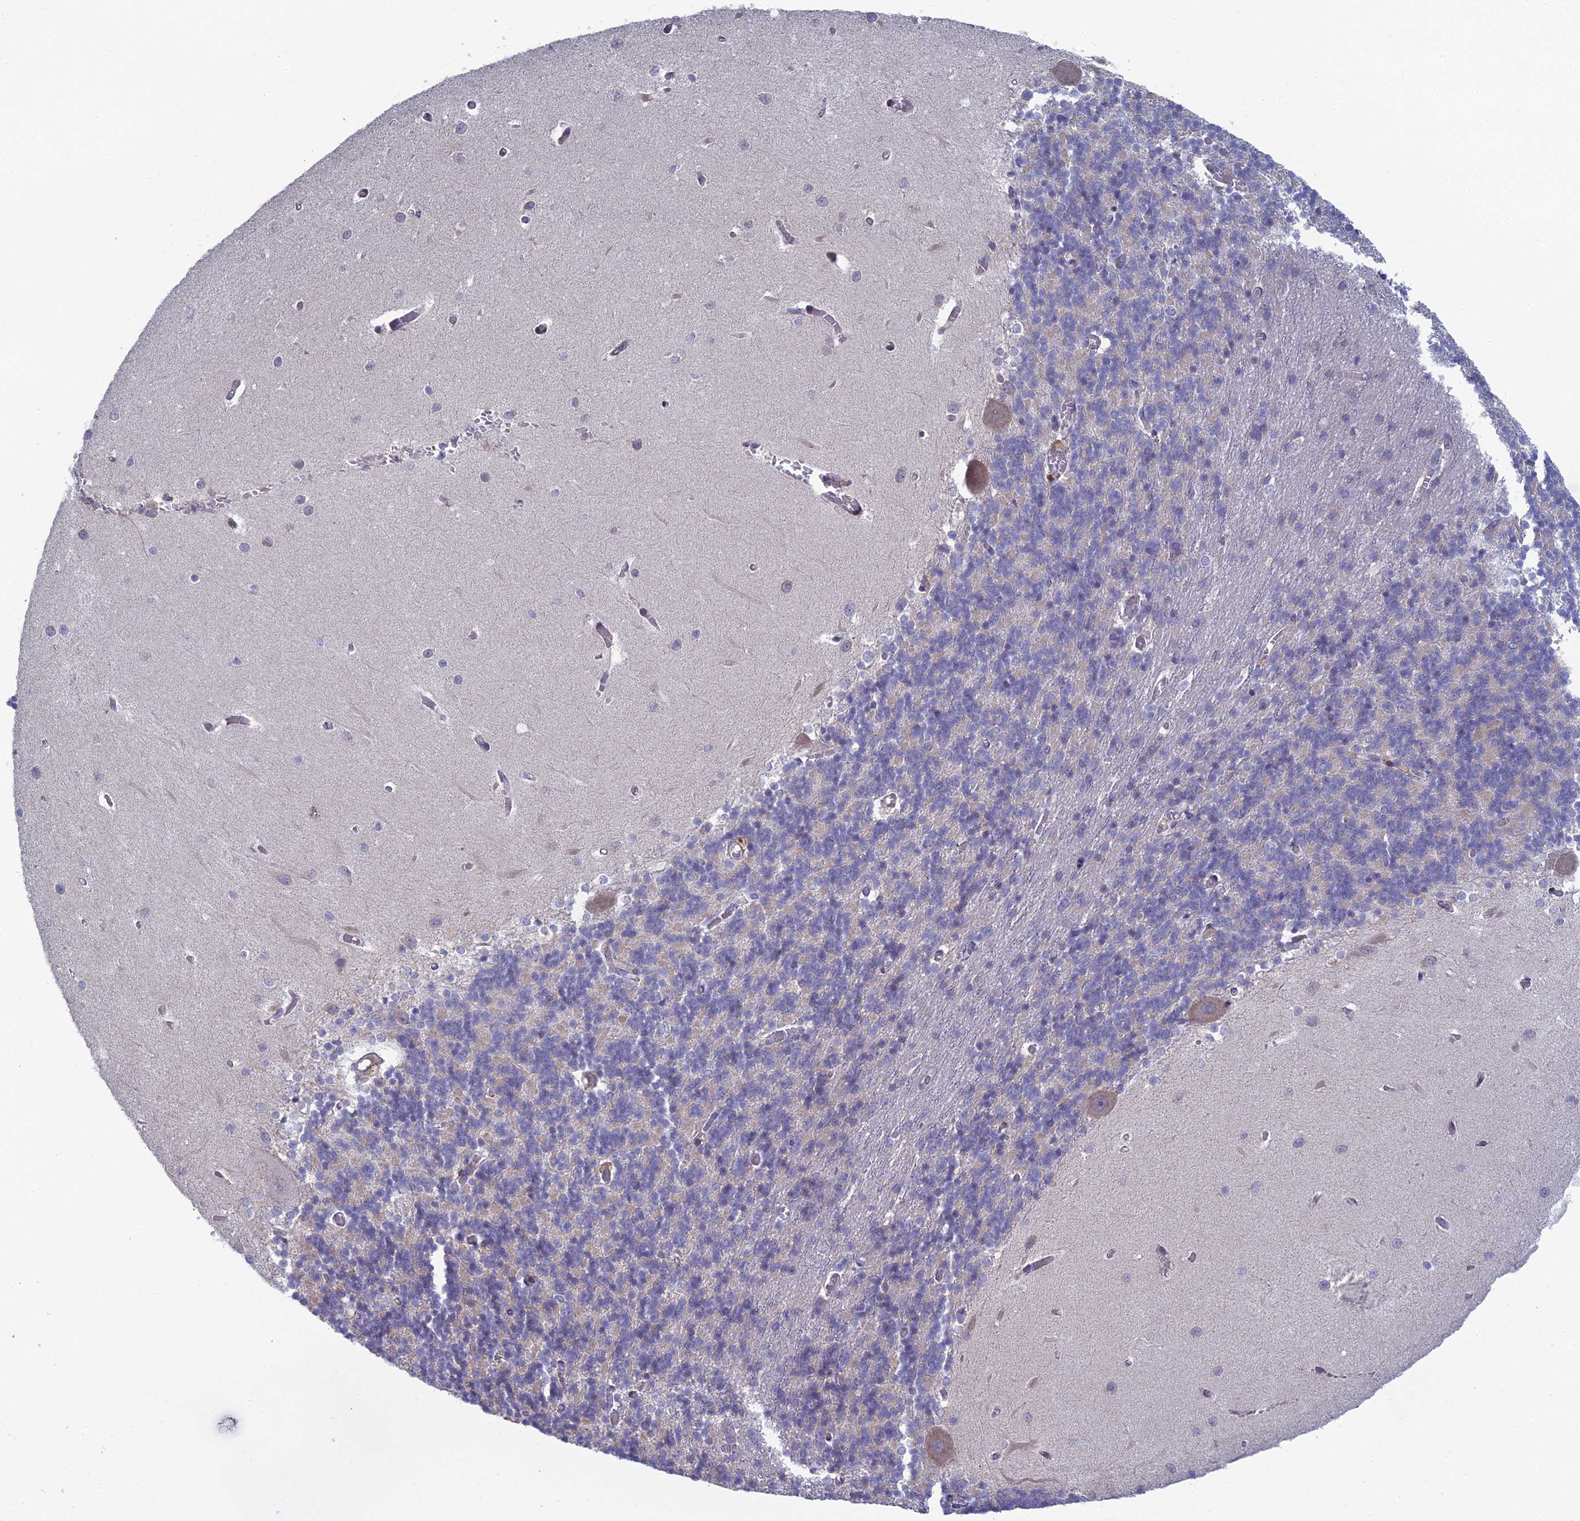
{"staining": {"intensity": "negative", "quantity": "none", "location": "none"}, "tissue": "cerebellum", "cell_type": "Cells in granular layer", "image_type": "normal", "snomed": [{"axis": "morphology", "description": "Normal tissue, NOS"}, {"axis": "topography", "description": "Cerebellum"}], "caption": "Immunohistochemistry (IHC) of unremarkable cerebellum demonstrates no expression in cells in granular layer.", "gene": "TRAPPC6A", "patient": {"sex": "male", "age": 37}}